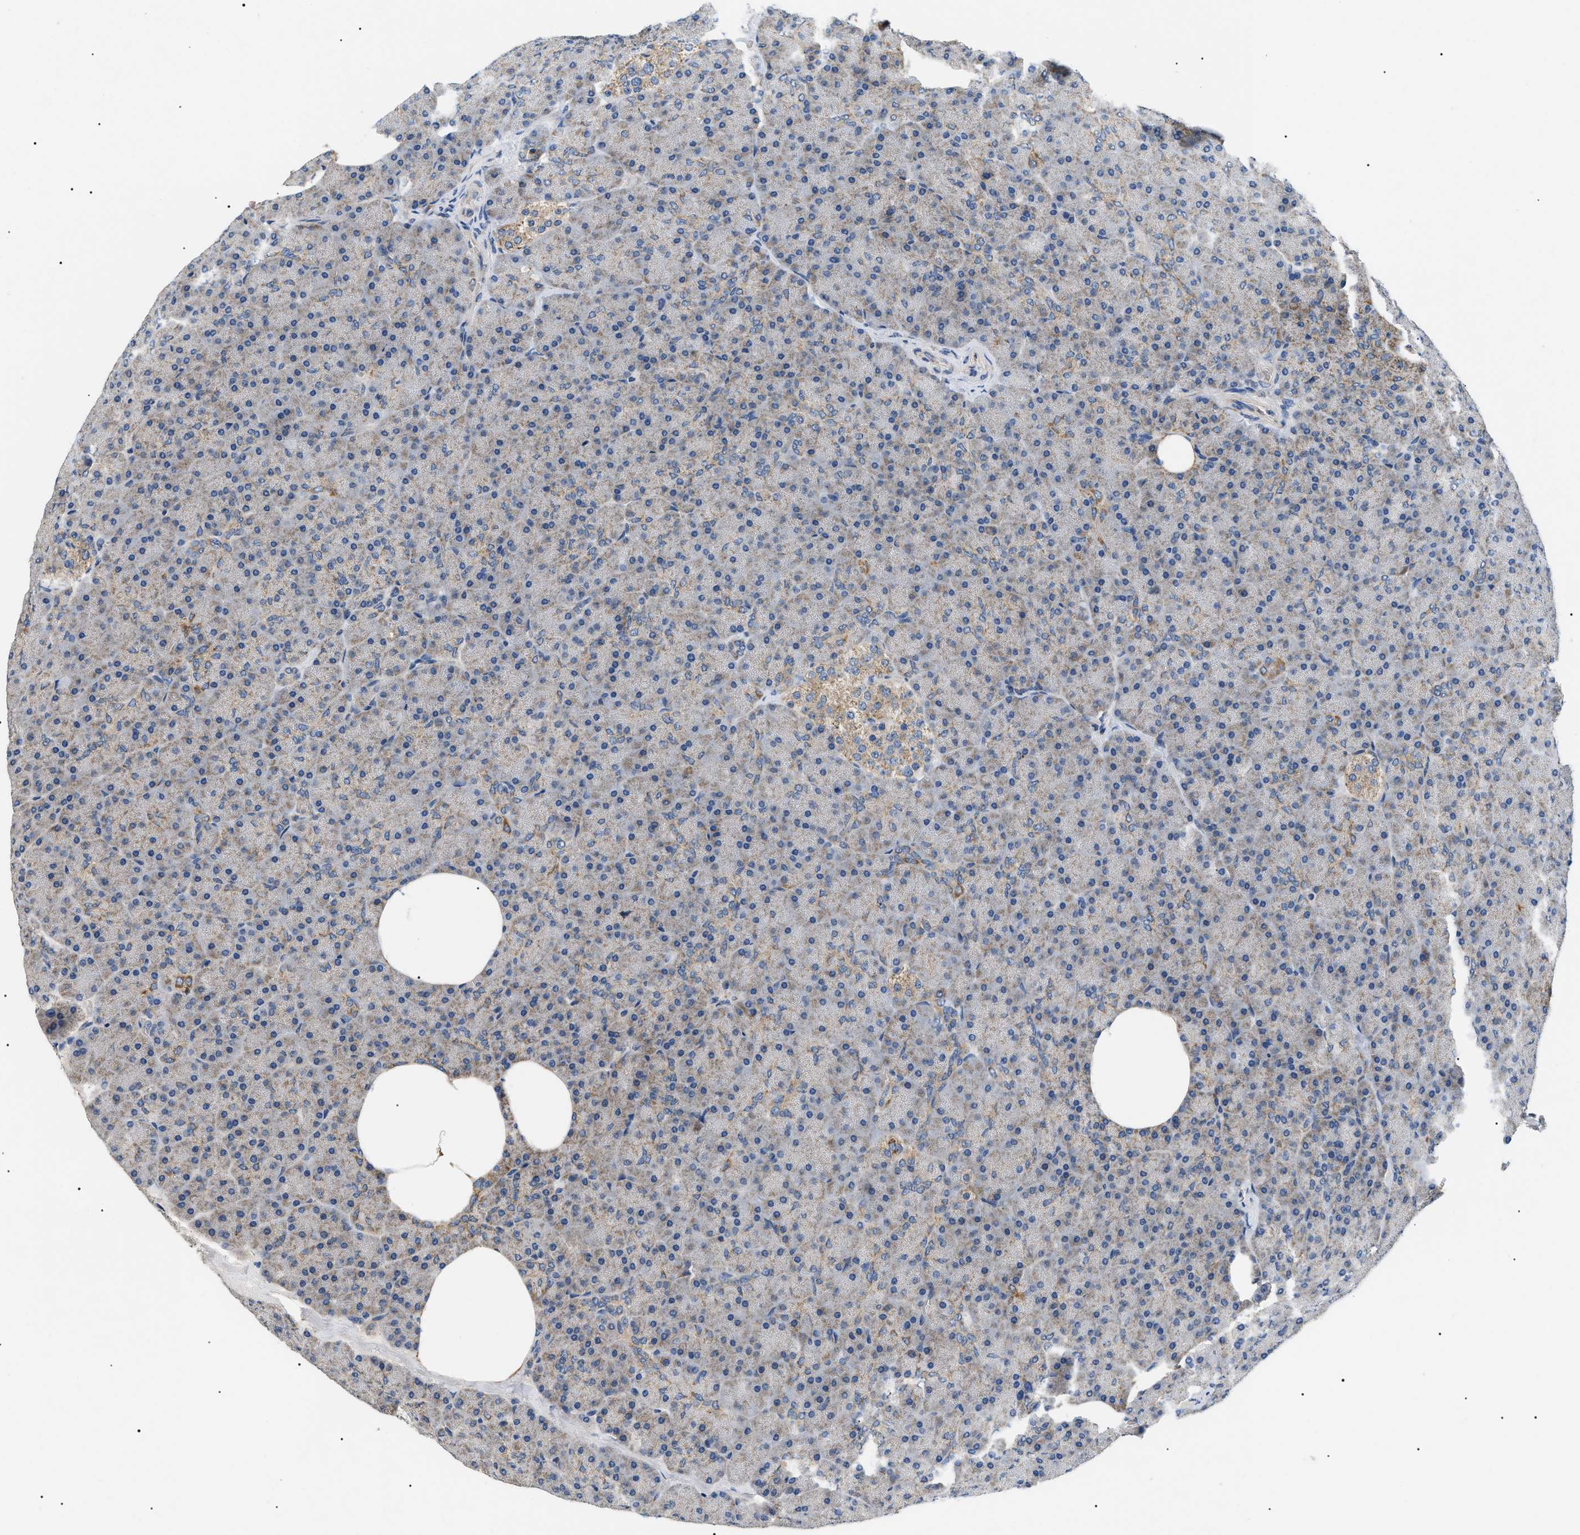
{"staining": {"intensity": "moderate", "quantity": "<25%", "location": "cytoplasmic/membranous"}, "tissue": "pancreas", "cell_type": "Exocrine glandular cells", "image_type": "normal", "snomed": [{"axis": "morphology", "description": "Normal tissue, NOS"}, {"axis": "topography", "description": "Pancreas"}], "caption": "This image demonstrates IHC staining of unremarkable human pancreas, with low moderate cytoplasmic/membranous expression in about <25% of exocrine glandular cells.", "gene": "TOMM6", "patient": {"sex": "female", "age": 35}}